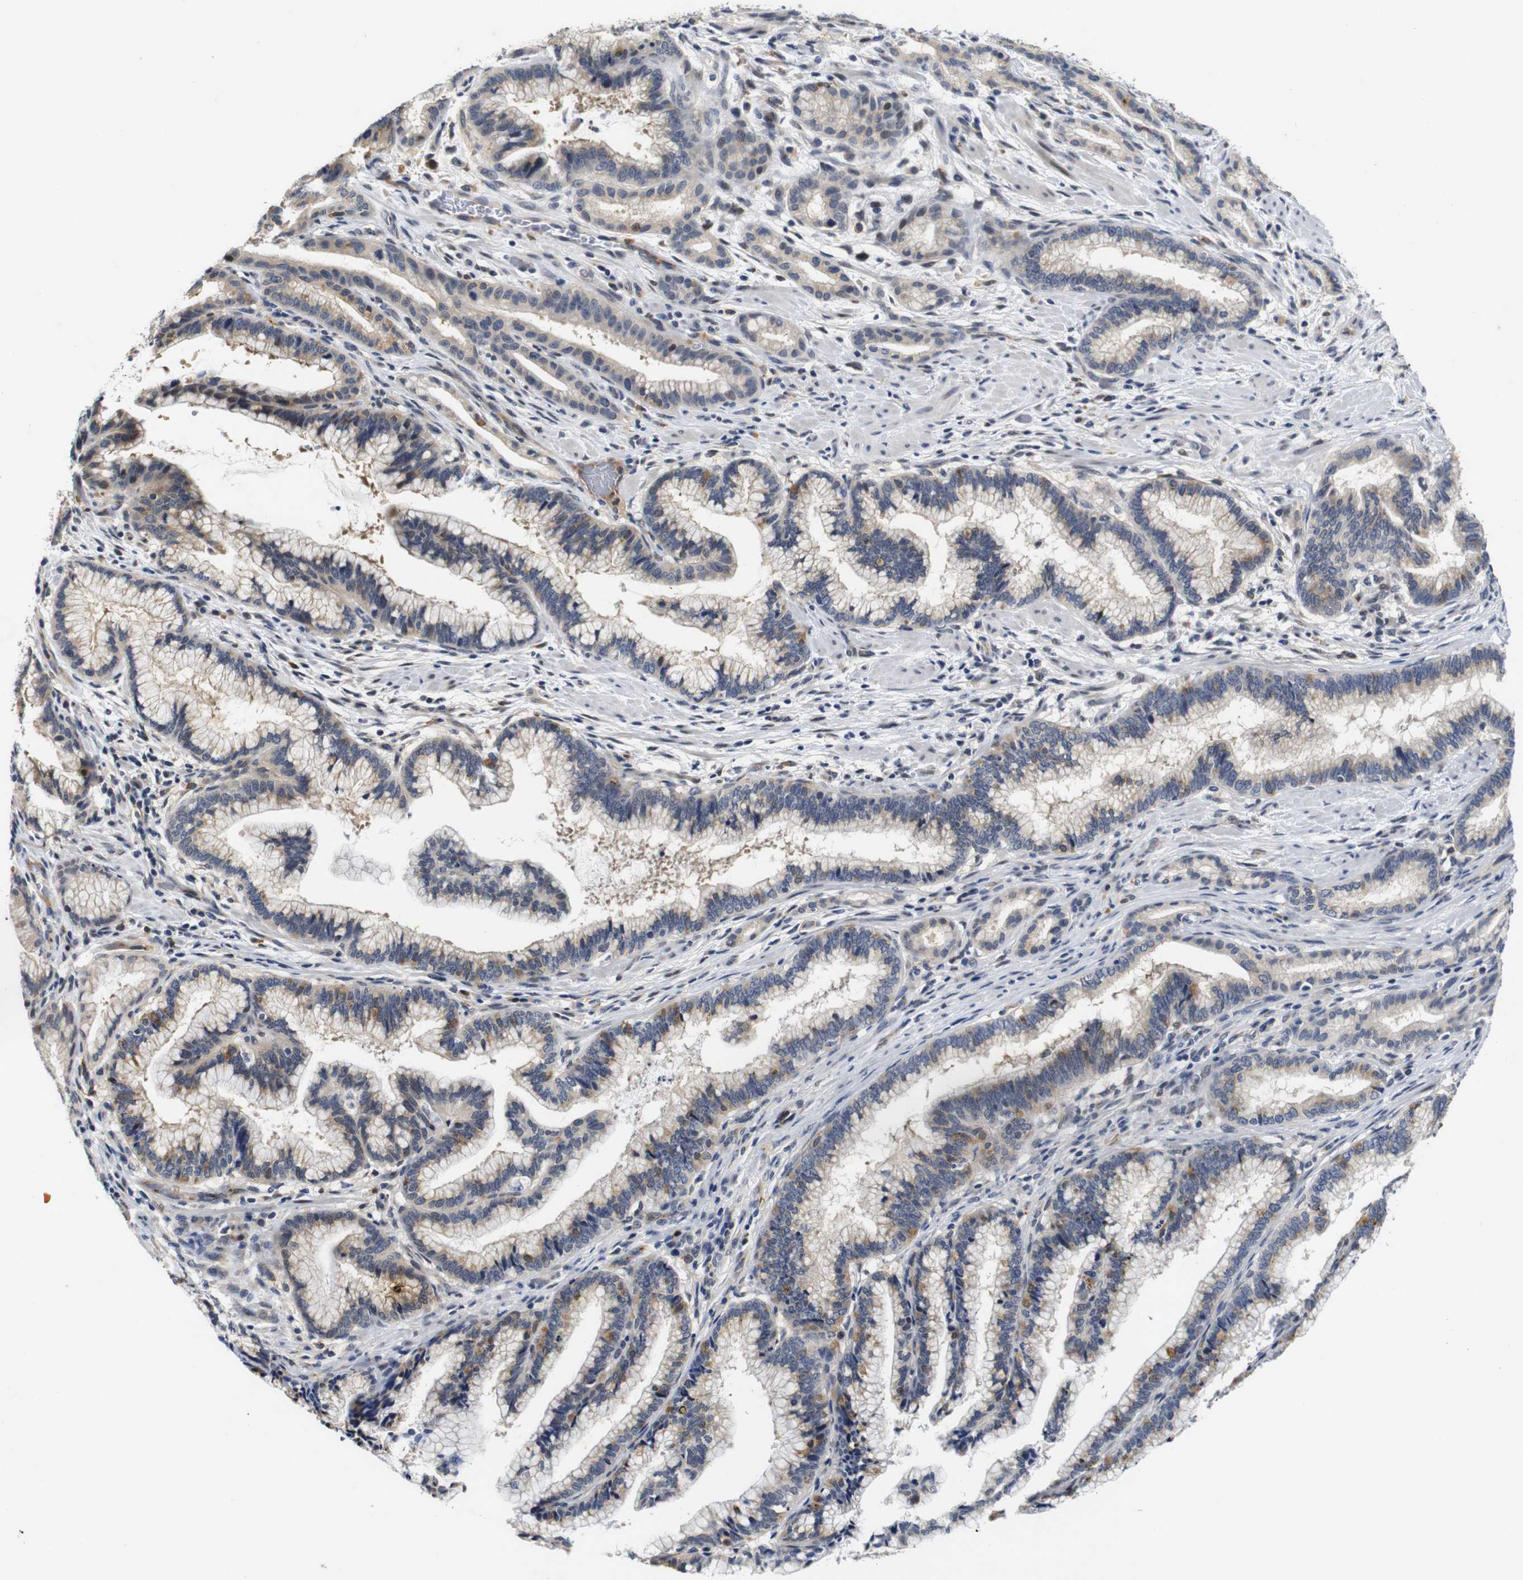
{"staining": {"intensity": "weak", "quantity": "25%-75%", "location": "cytoplasmic/membranous"}, "tissue": "pancreatic cancer", "cell_type": "Tumor cells", "image_type": "cancer", "snomed": [{"axis": "morphology", "description": "Adenocarcinoma, NOS"}, {"axis": "topography", "description": "Pancreas"}], "caption": "Human adenocarcinoma (pancreatic) stained with a brown dye displays weak cytoplasmic/membranous positive expression in about 25%-75% of tumor cells.", "gene": "FURIN", "patient": {"sex": "female", "age": 64}}